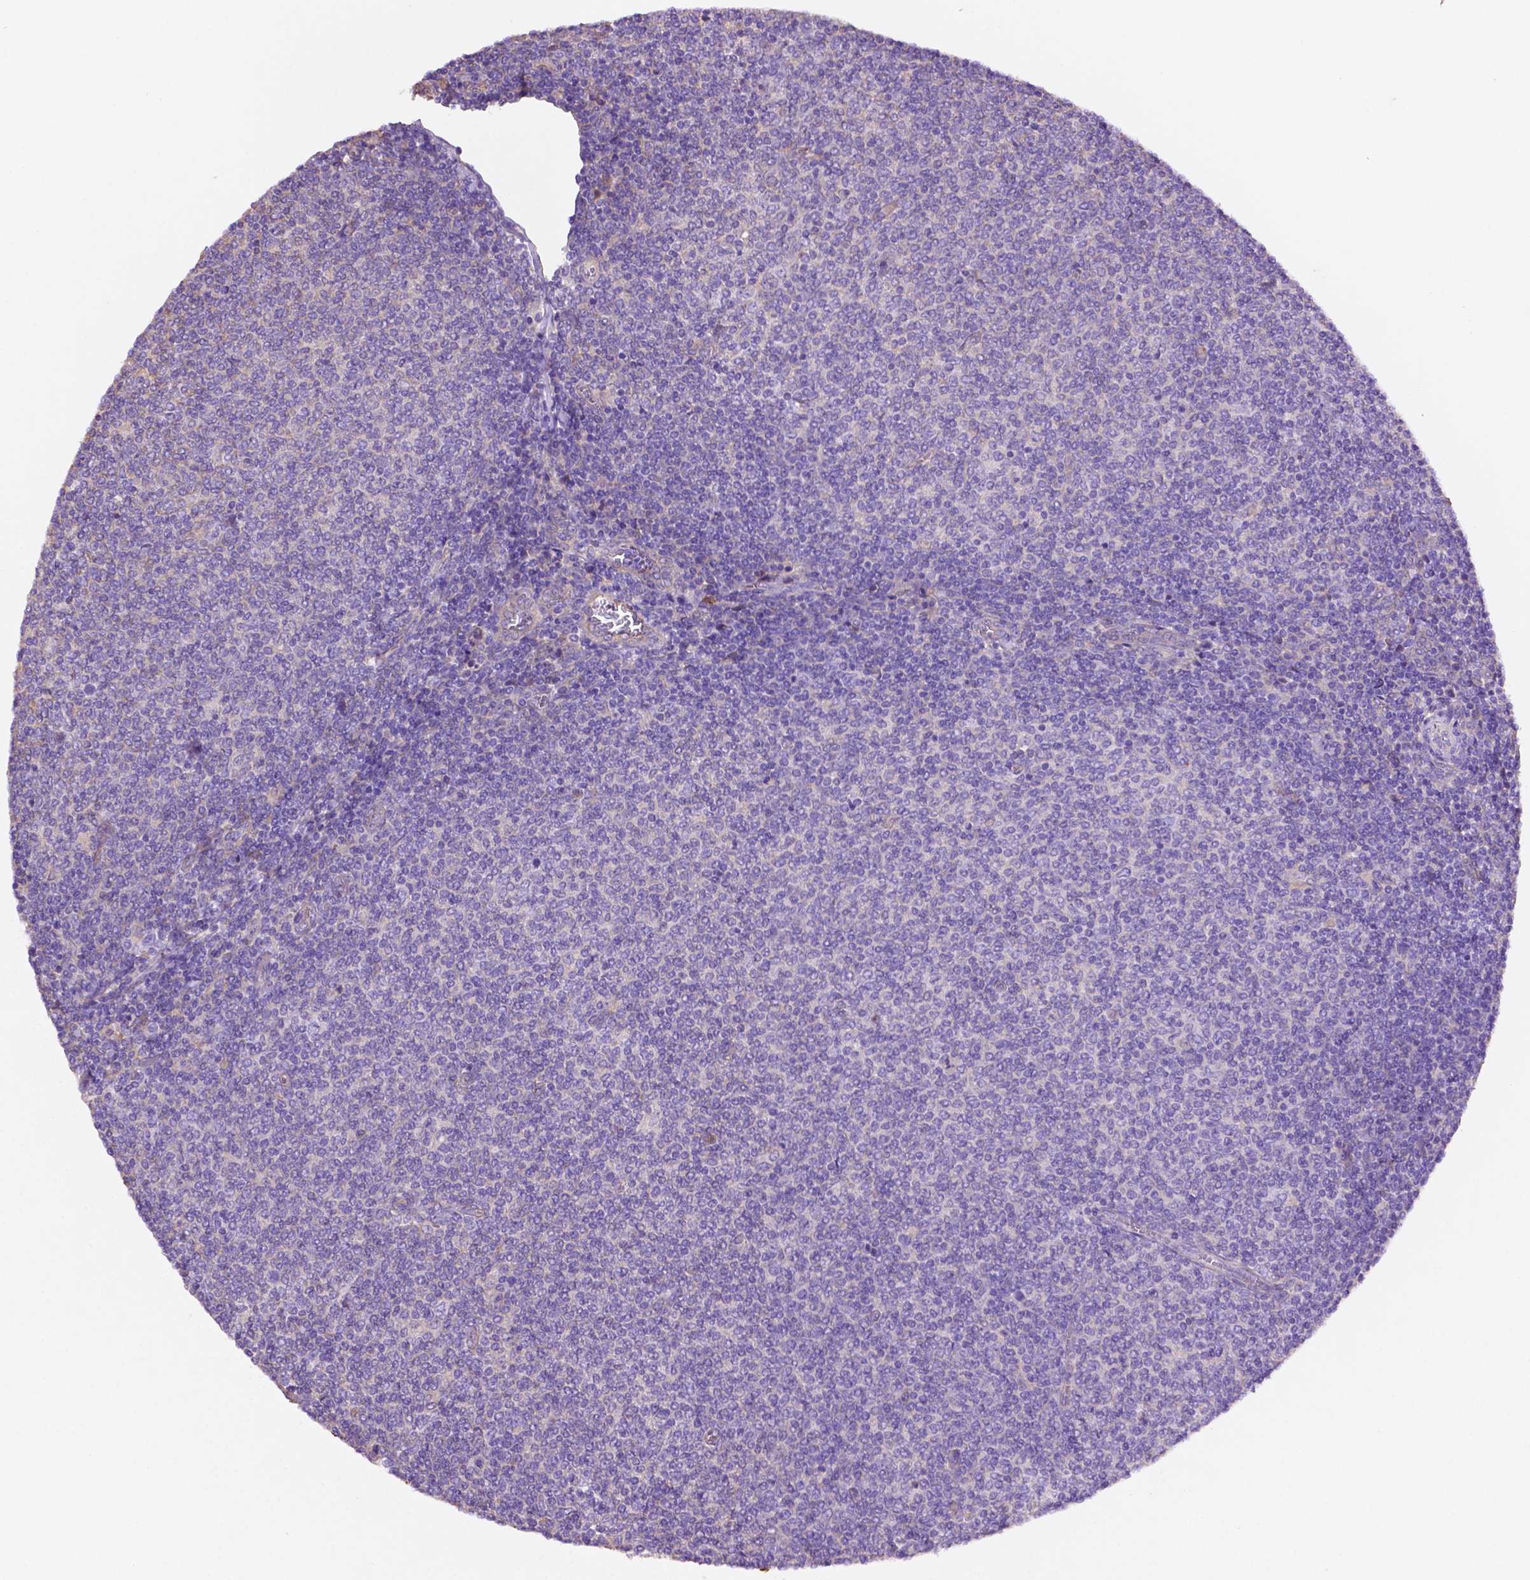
{"staining": {"intensity": "negative", "quantity": "none", "location": "none"}, "tissue": "lymphoma", "cell_type": "Tumor cells", "image_type": "cancer", "snomed": [{"axis": "morphology", "description": "Malignant lymphoma, non-Hodgkin's type, Low grade"}, {"axis": "topography", "description": "Lymph node"}], "caption": "Immunohistochemistry (IHC) photomicrograph of neoplastic tissue: malignant lymphoma, non-Hodgkin's type (low-grade) stained with DAB reveals no significant protein staining in tumor cells.", "gene": "GDPD5", "patient": {"sex": "male", "age": 52}}